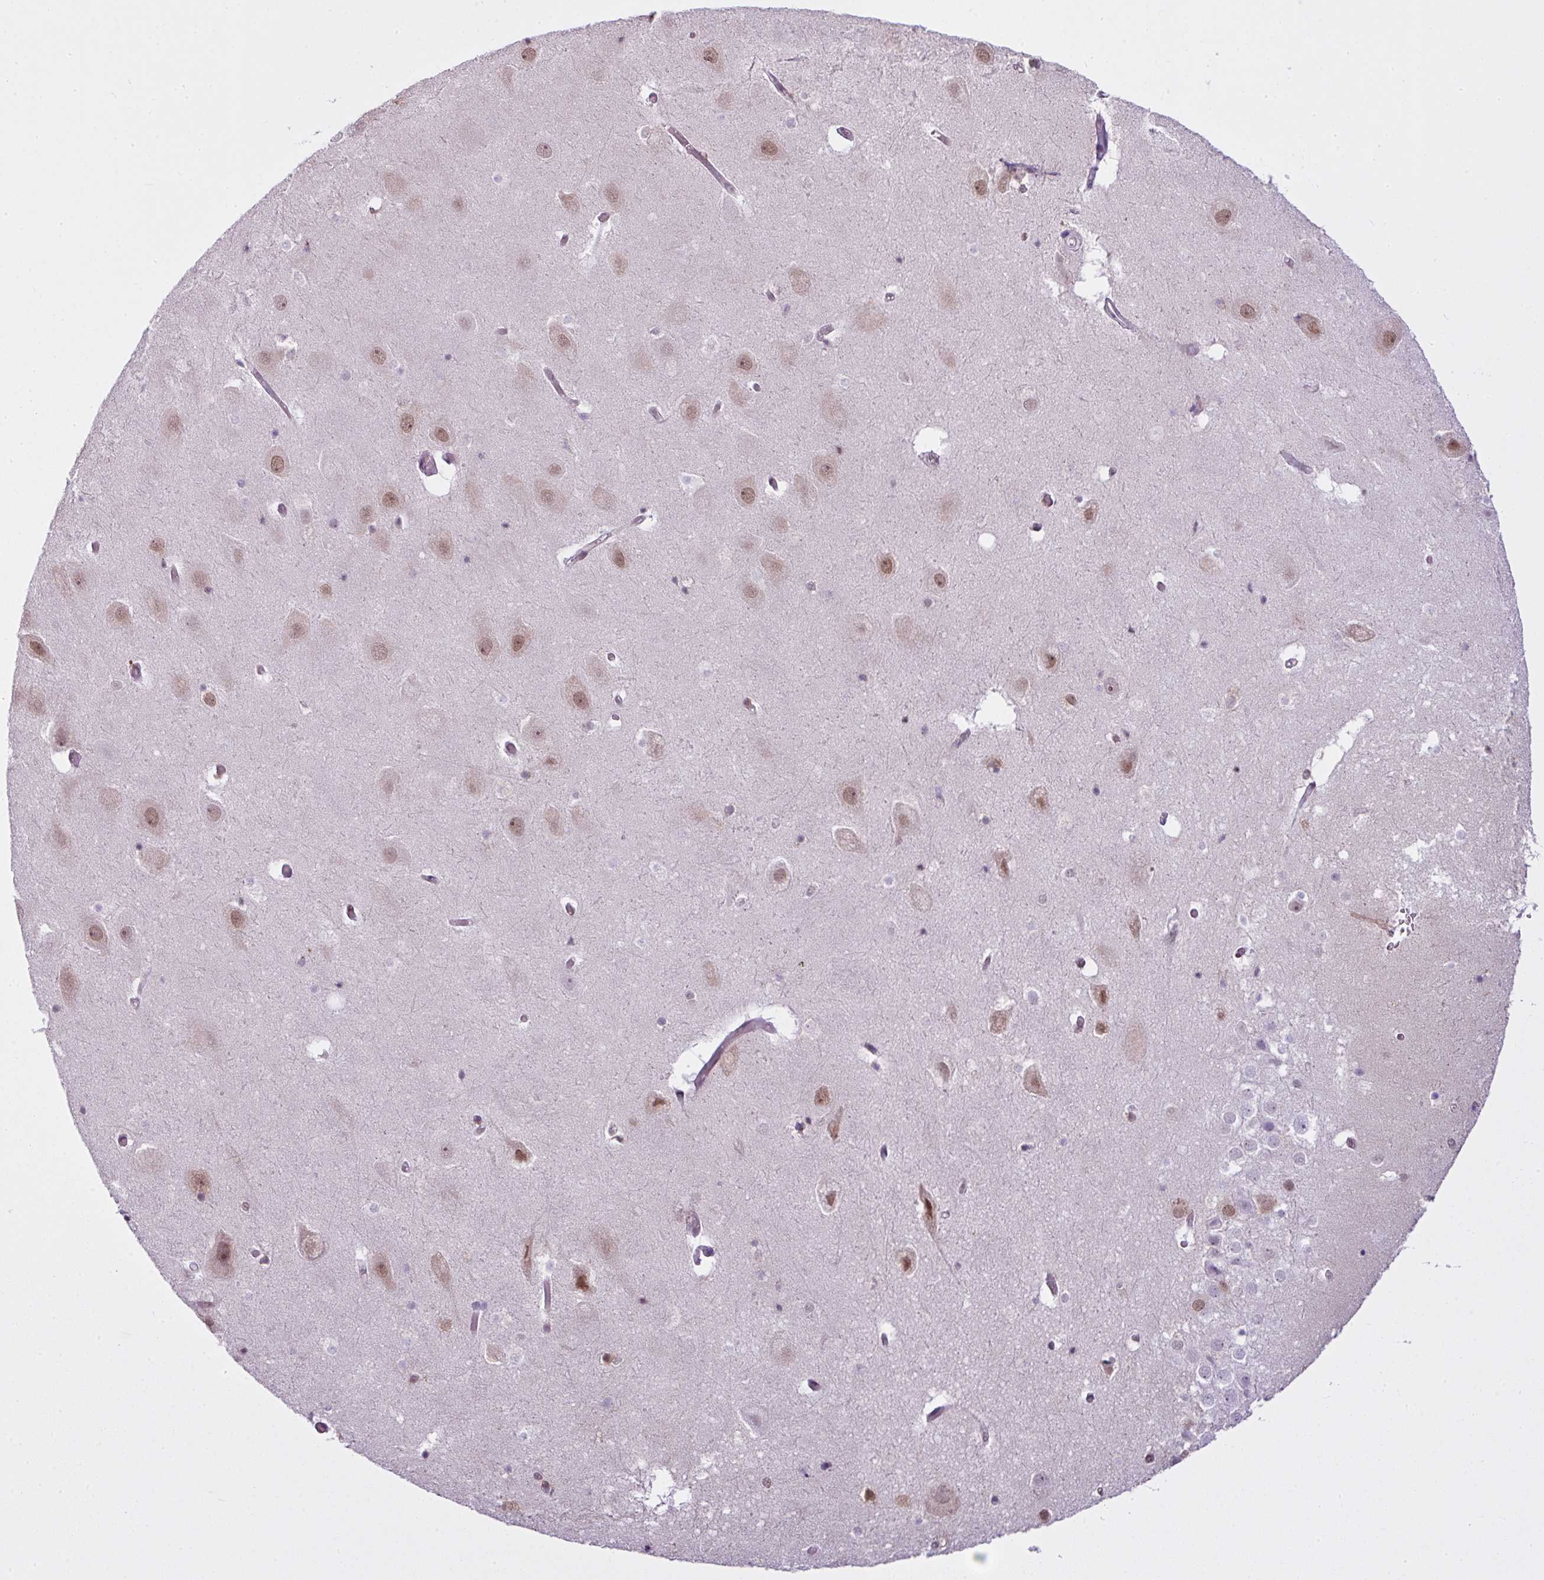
{"staining": {"intensity": "moderate", "quantity": "<25%", "location": "nuclear"}, "tissue": "hippocampus", "cell_type": "Glial cells", "image_type": "normal", "snomed": [{"axis": "morphology", "description": "Normal tissue, NOS"}, {"axis": "topography", "description": "Hippocampus"}], "caption": "About <25% of glial cells in normal hippocampus exhibit moderate nuclear protein expression as visualized by brown immunohistochemical staining.", "gene": "ARL6IP4", "patient": {"sex": "female", "age": 52}}